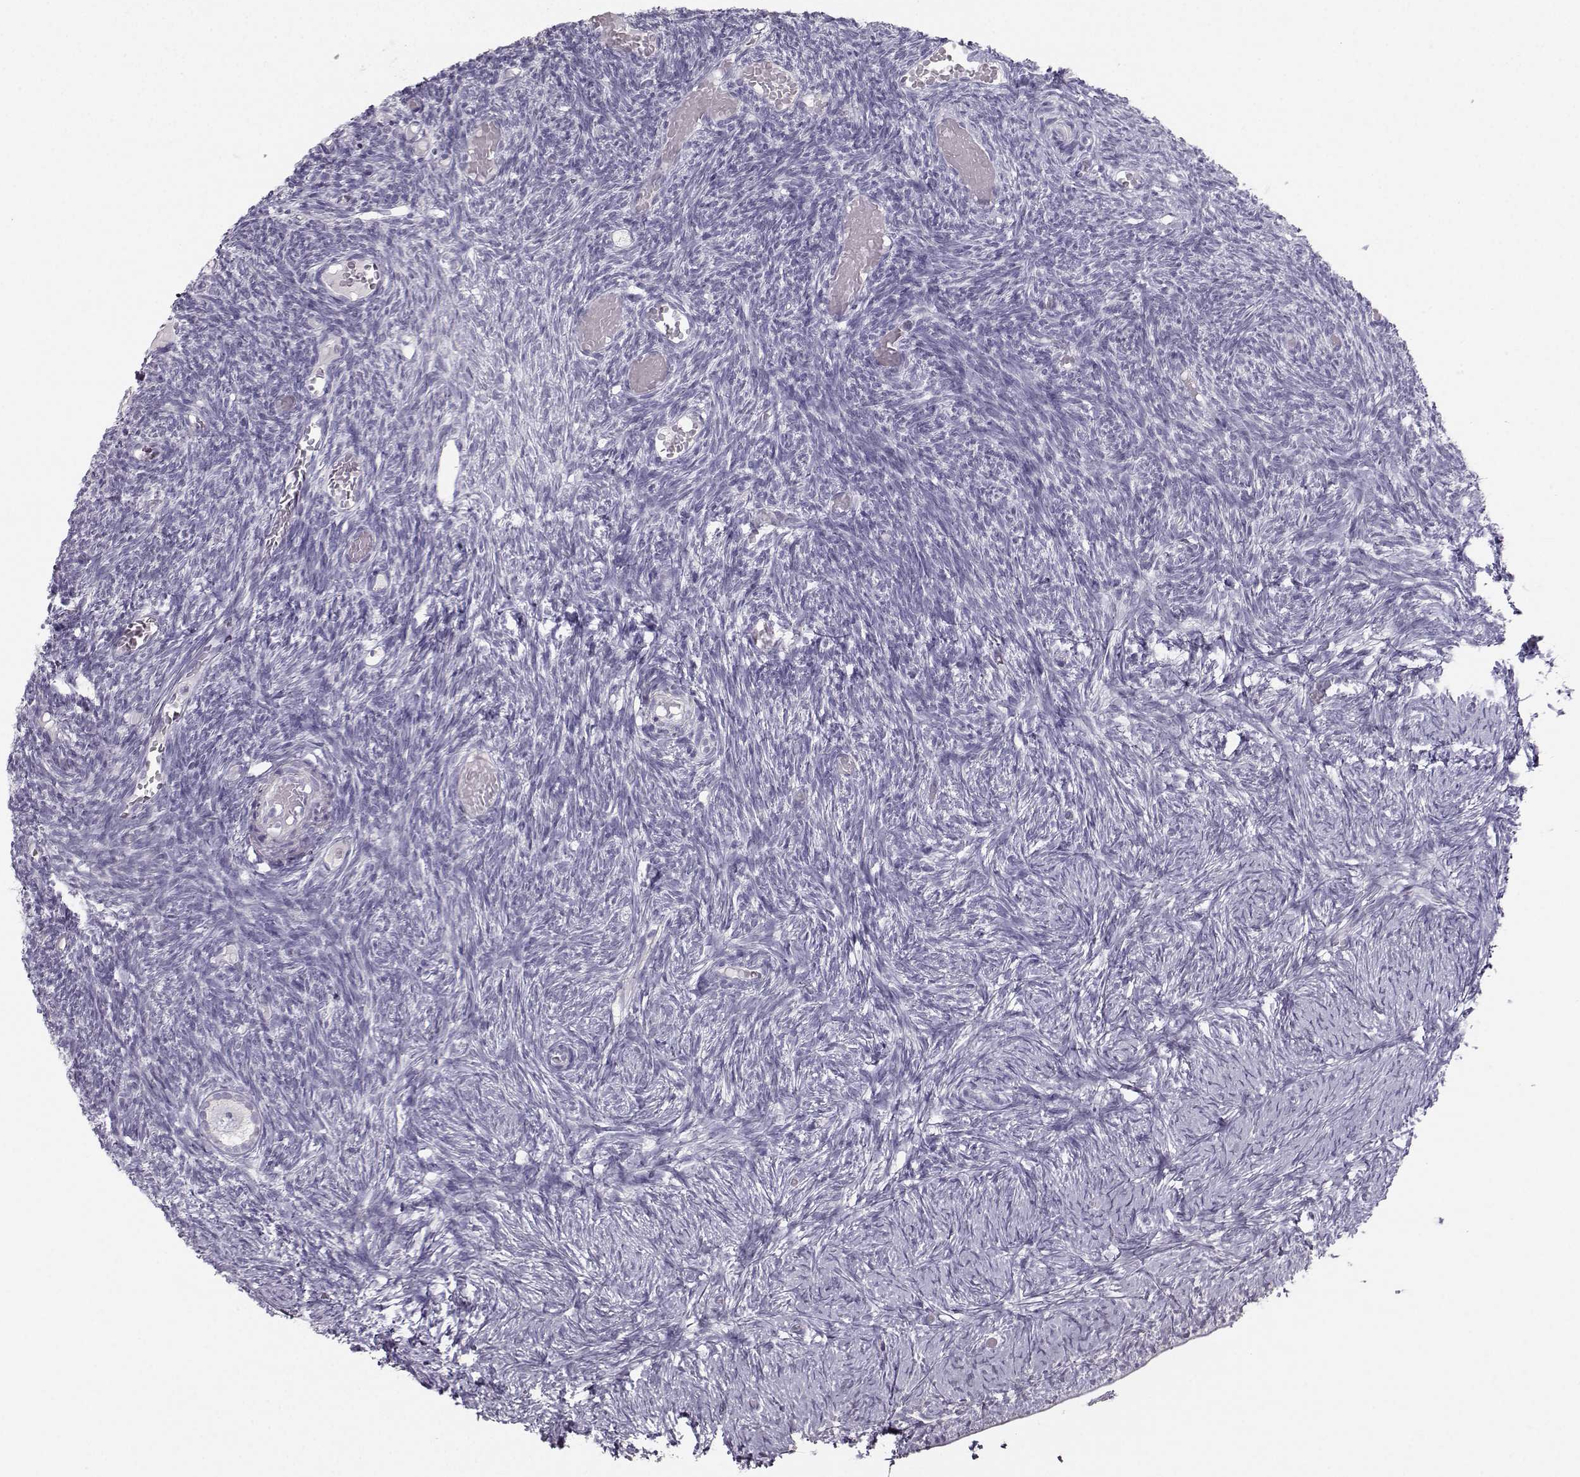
{"staining": {"intensity": "negative", "quantity": "none", "location": "none"}, "tissue": "ovary", "cell_type": "Follicle cells", "image_type": "normal", "snomed": [{"axis": "morphology", "description": "Normal tissue, NOS"}, {"axis": "topography", "description": "Ovary"}], "caption": "The photomicrograph shows no staining of follicle cells in normal ovary. The staining is performed using DAB brown chromogen with nuclei counter-stained in using hematoxylin.", "gene": "CASR", "patient": {"sex": "female", "age": 39}}